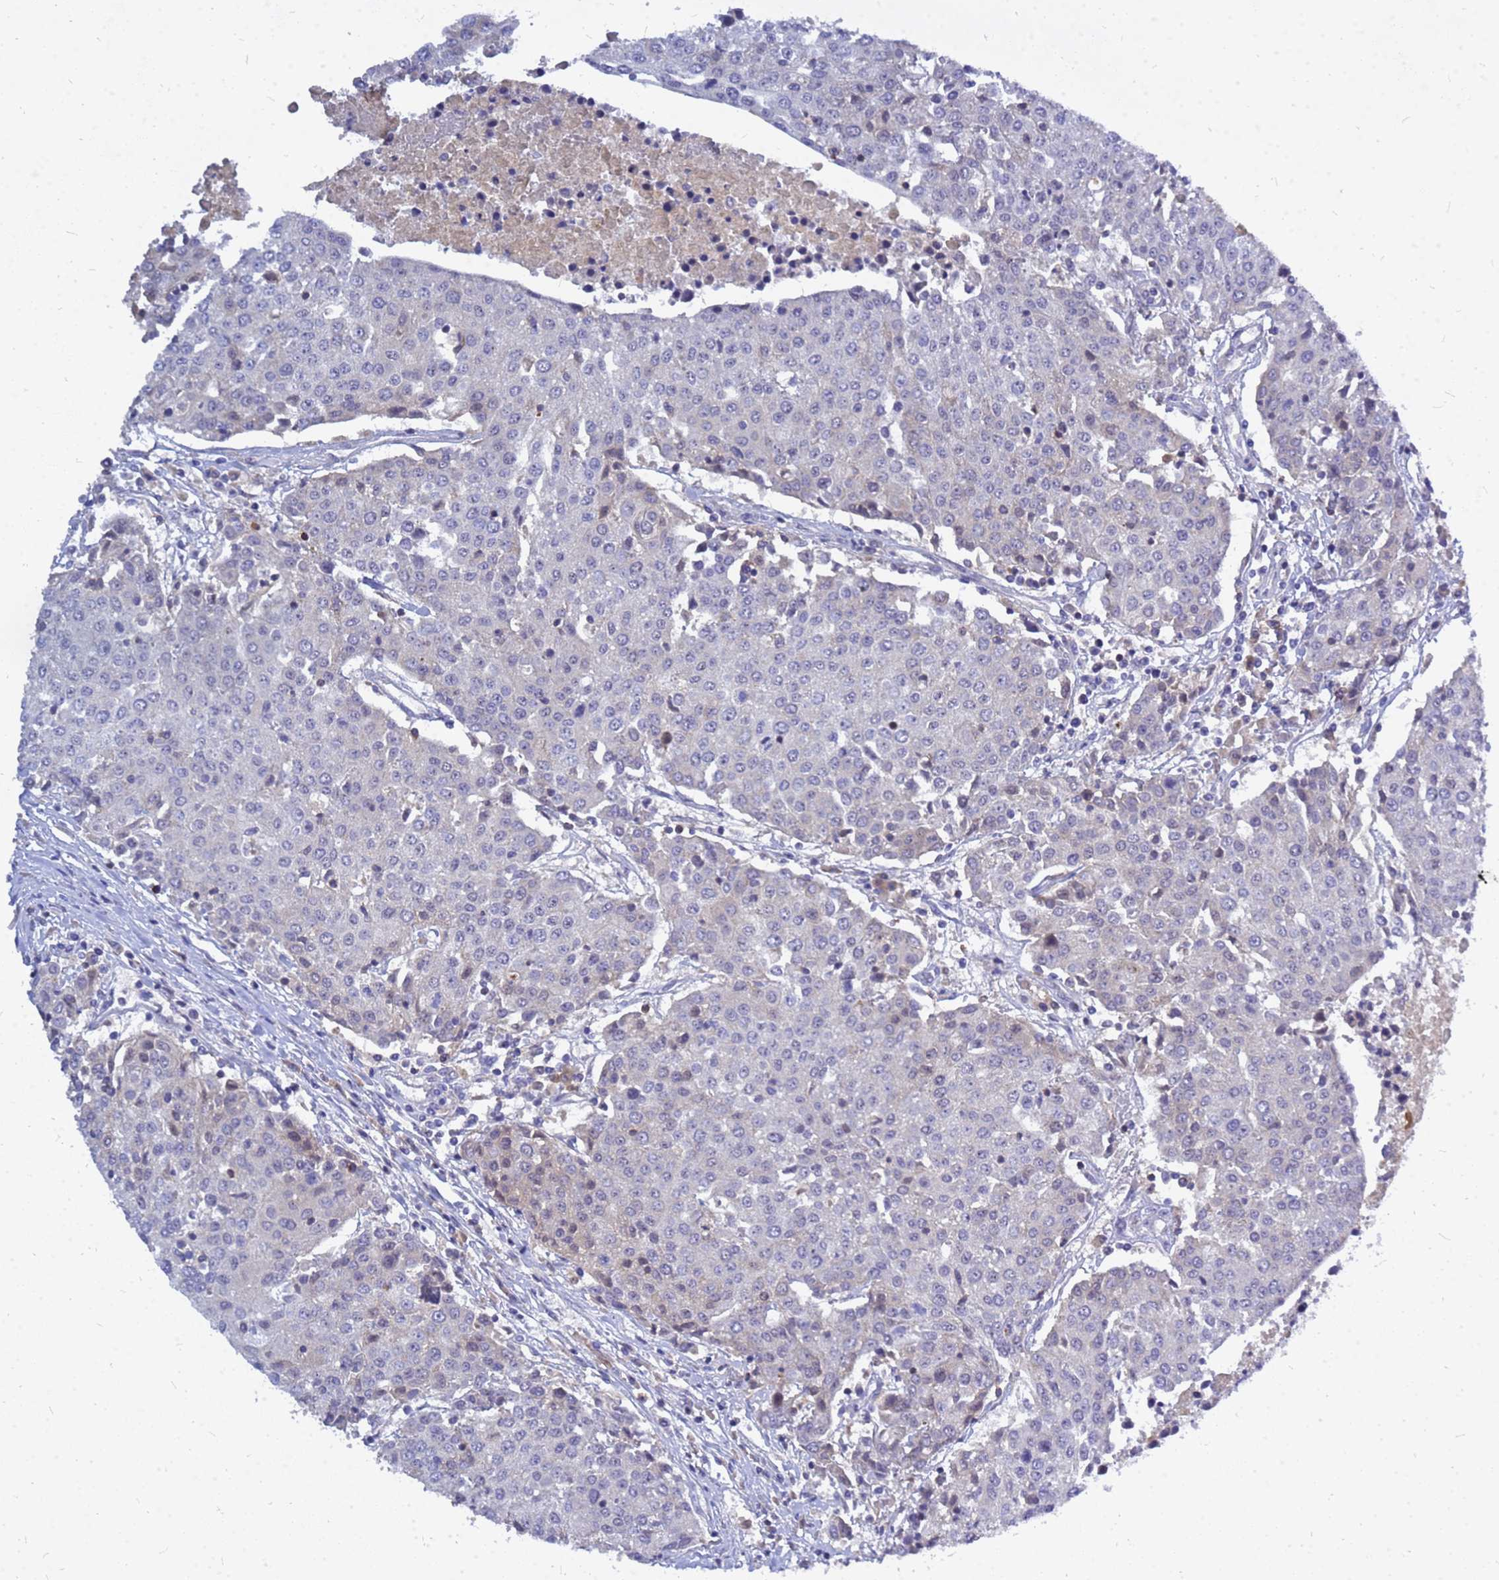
{"staining": {"intensity": "negative", "quantity": "none", "location": "none"}, "tissue": "urothelial cancer", "cell_type": "Tumor cells", "image_type": "cancer", "snomed": [{"axis": "morphology", "description": "Urothelial carcinoma, High grade"}, {"axis": "topography", "description": "Urinary bladder"}], "caption": "A photomicrograph of human urothelial cancer is negative for staining in tumor cells.", "gene": "SRGAP3", "patient": {"sex": "female", "age": 85}}